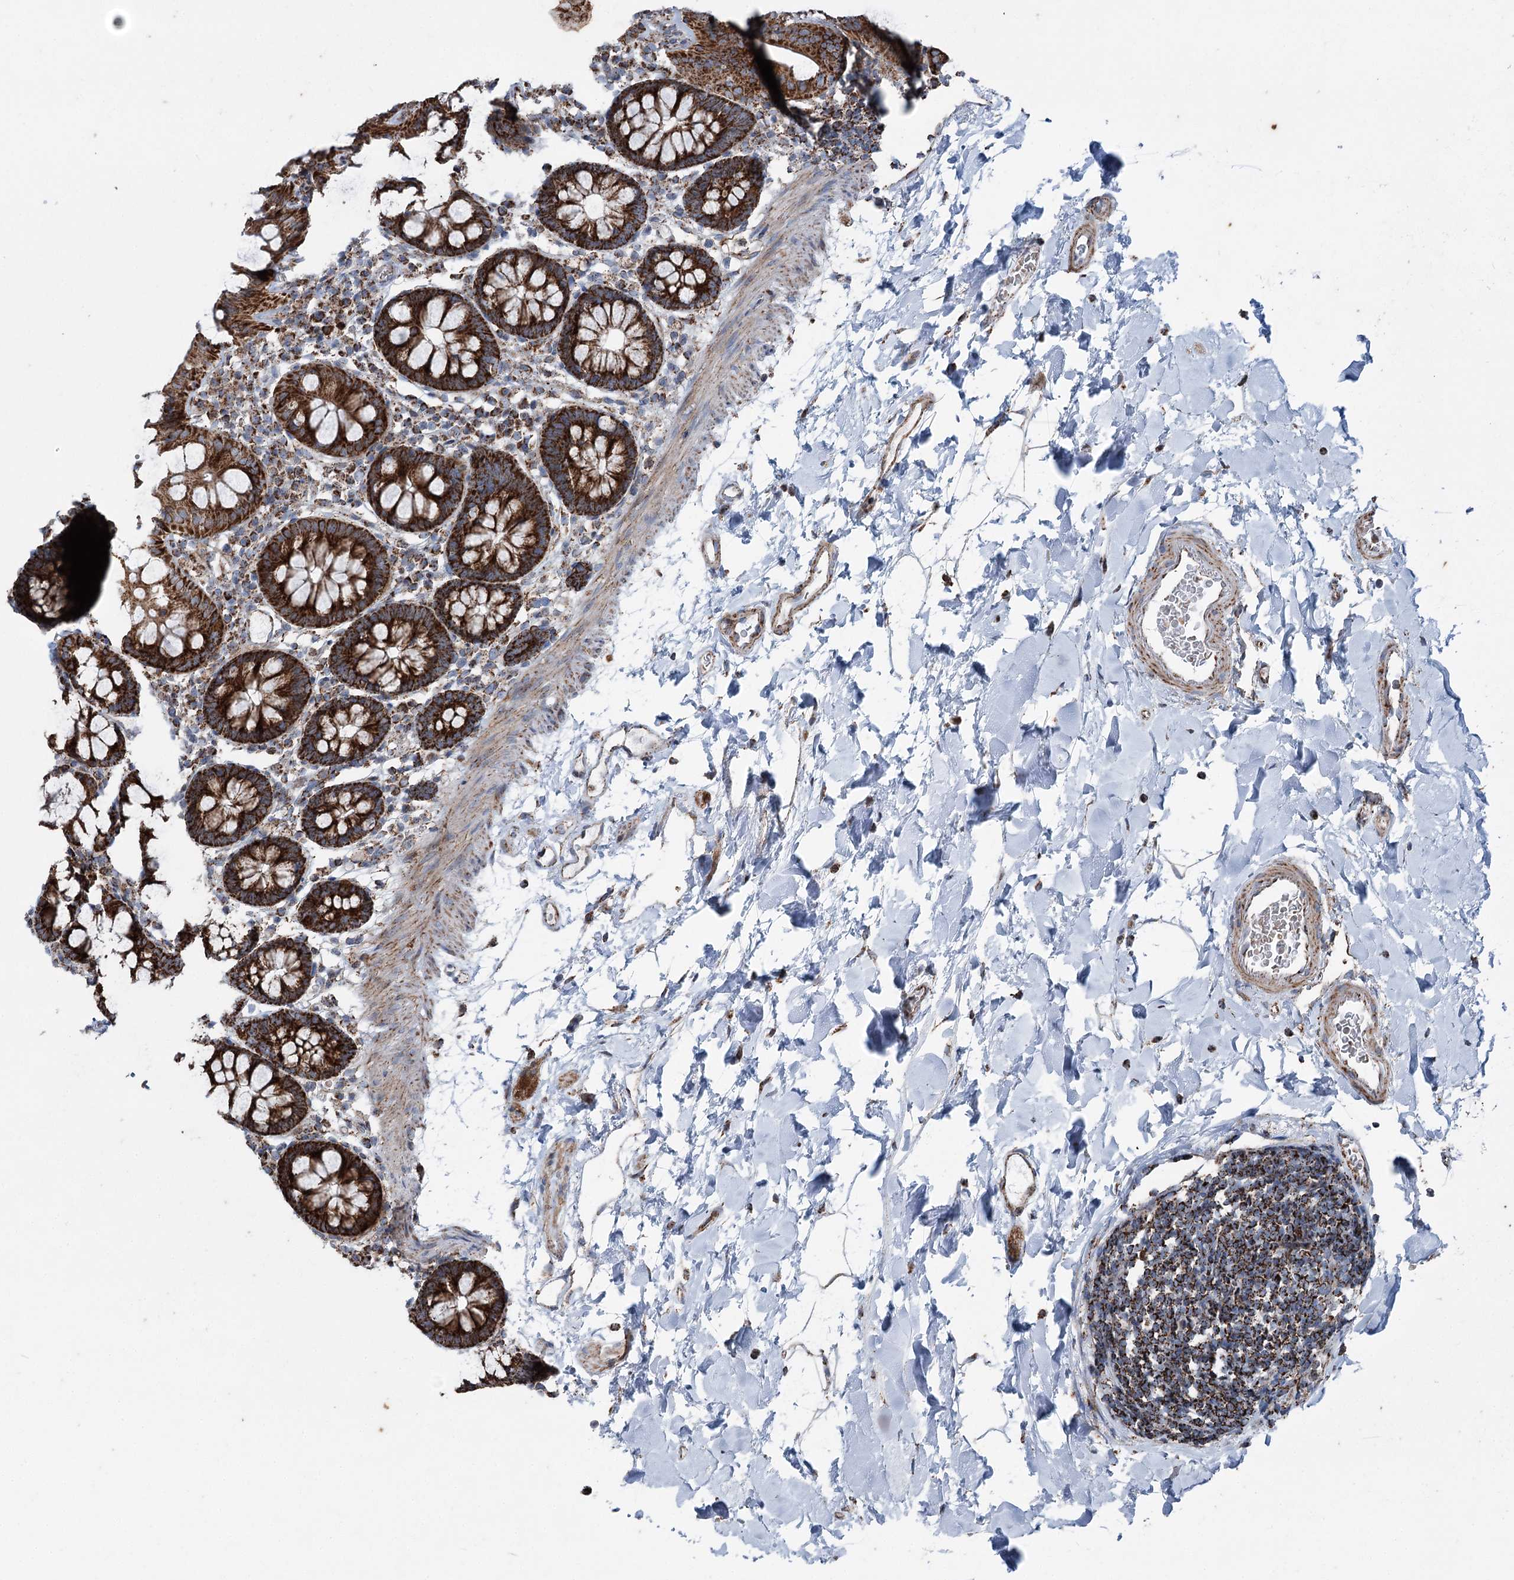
{"staining": {"intensity": "moderate", "quantity": "25%-75%", "location": "cytoplasmic/membranous"}, "tissue": "colon", "cell_type": "Endothelial cells", "image_type": "normal", "snomed": [{"axis": "morphology", "description": "Normal tissue, NOS"}, {"axis": "topography", "description": "Colon"}], "caption": "Endothelial cells exhibit medium levels of moderate cytoplasmic/membranous expression in about 25%-75% of cells in normal colon.", "gene": "UCN3", "patient": {"sex": "male", "age": 75}}